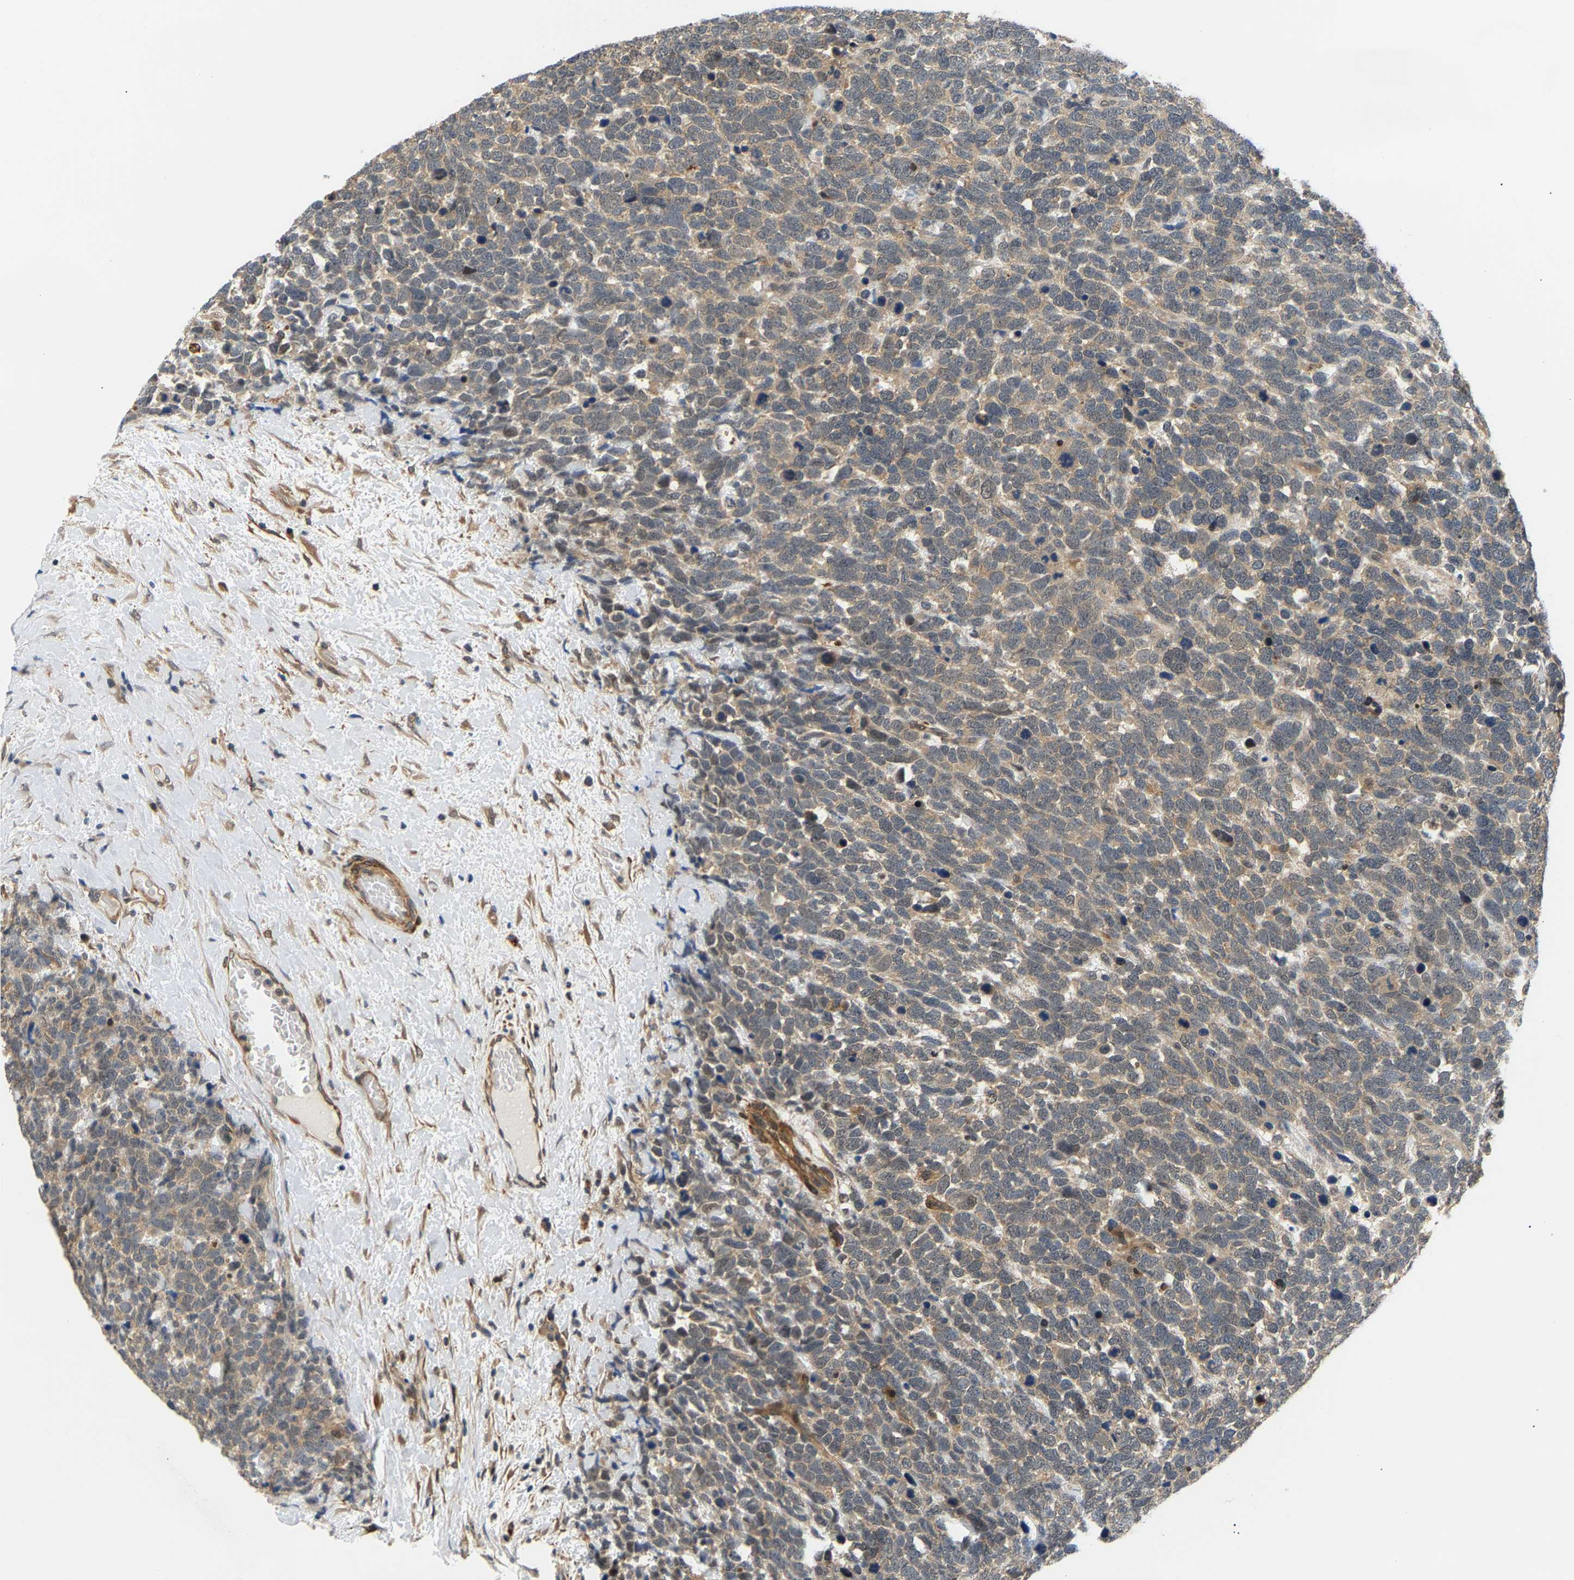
{"staining": {"intensity": "moderate", "quantity": ">75%", "location": "cytoplasmic/membranous"}, "tissue": "urothelial cancer", "cell_type": "Tumor cells", "image_type": "cancer", "snomed": [{"axis": "morphology", "description": "Urothelial carcinoma, High grade"}, {"axis": "topography", "description": "Urinary bladder"}], "caption": "IHC histopathology image of neoplastic tissue: human urothelial cancer stained using IHC displays medium levels of moderate protein expression localized specifically in the cytoplasmic/membranous of tumor cells, appearing as a cytoplasmic/membranous brown color.", "gene": "LARP6", "patient": {"sex": "female", "age": 82}}